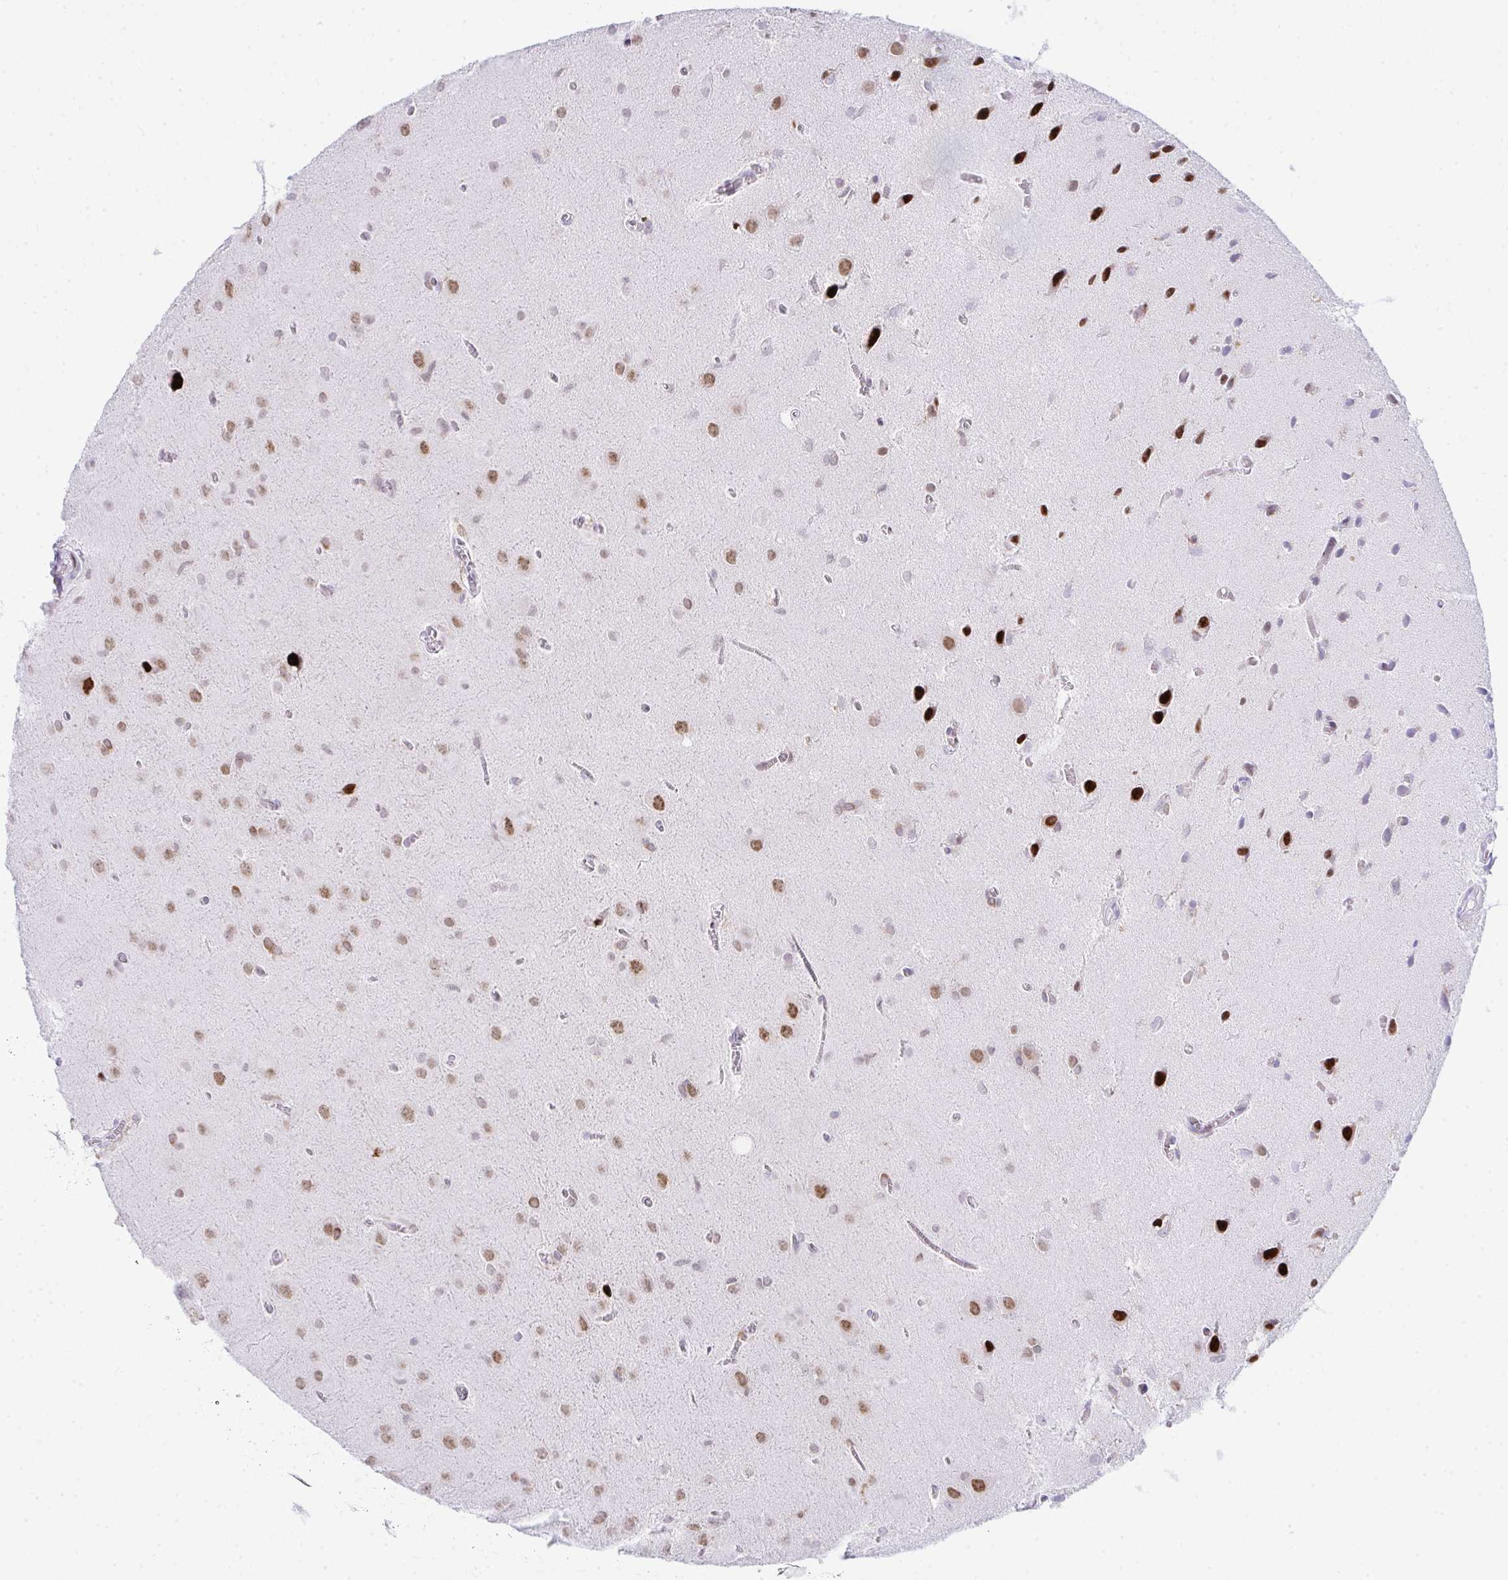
{"staining": {"intensity": "moderate", "quantity": ">75%", "location": "nuclear"}, "tissue": "glioma", "cell_type": "Tumor cells", "image_type": "cancer", "snomed": [{"axis": "morphology", "description": "Glioma, malignant, Low grade"}, {"axis": "topography", "description": "Brain"}], "caption": "Protein staining of malignant glioma (low-grade) tissue demonstrates moderate nuclear expression in about >75% of tumor cells.", "gene": "GLDN", "patient": {"sex": "male", "age": 58}}